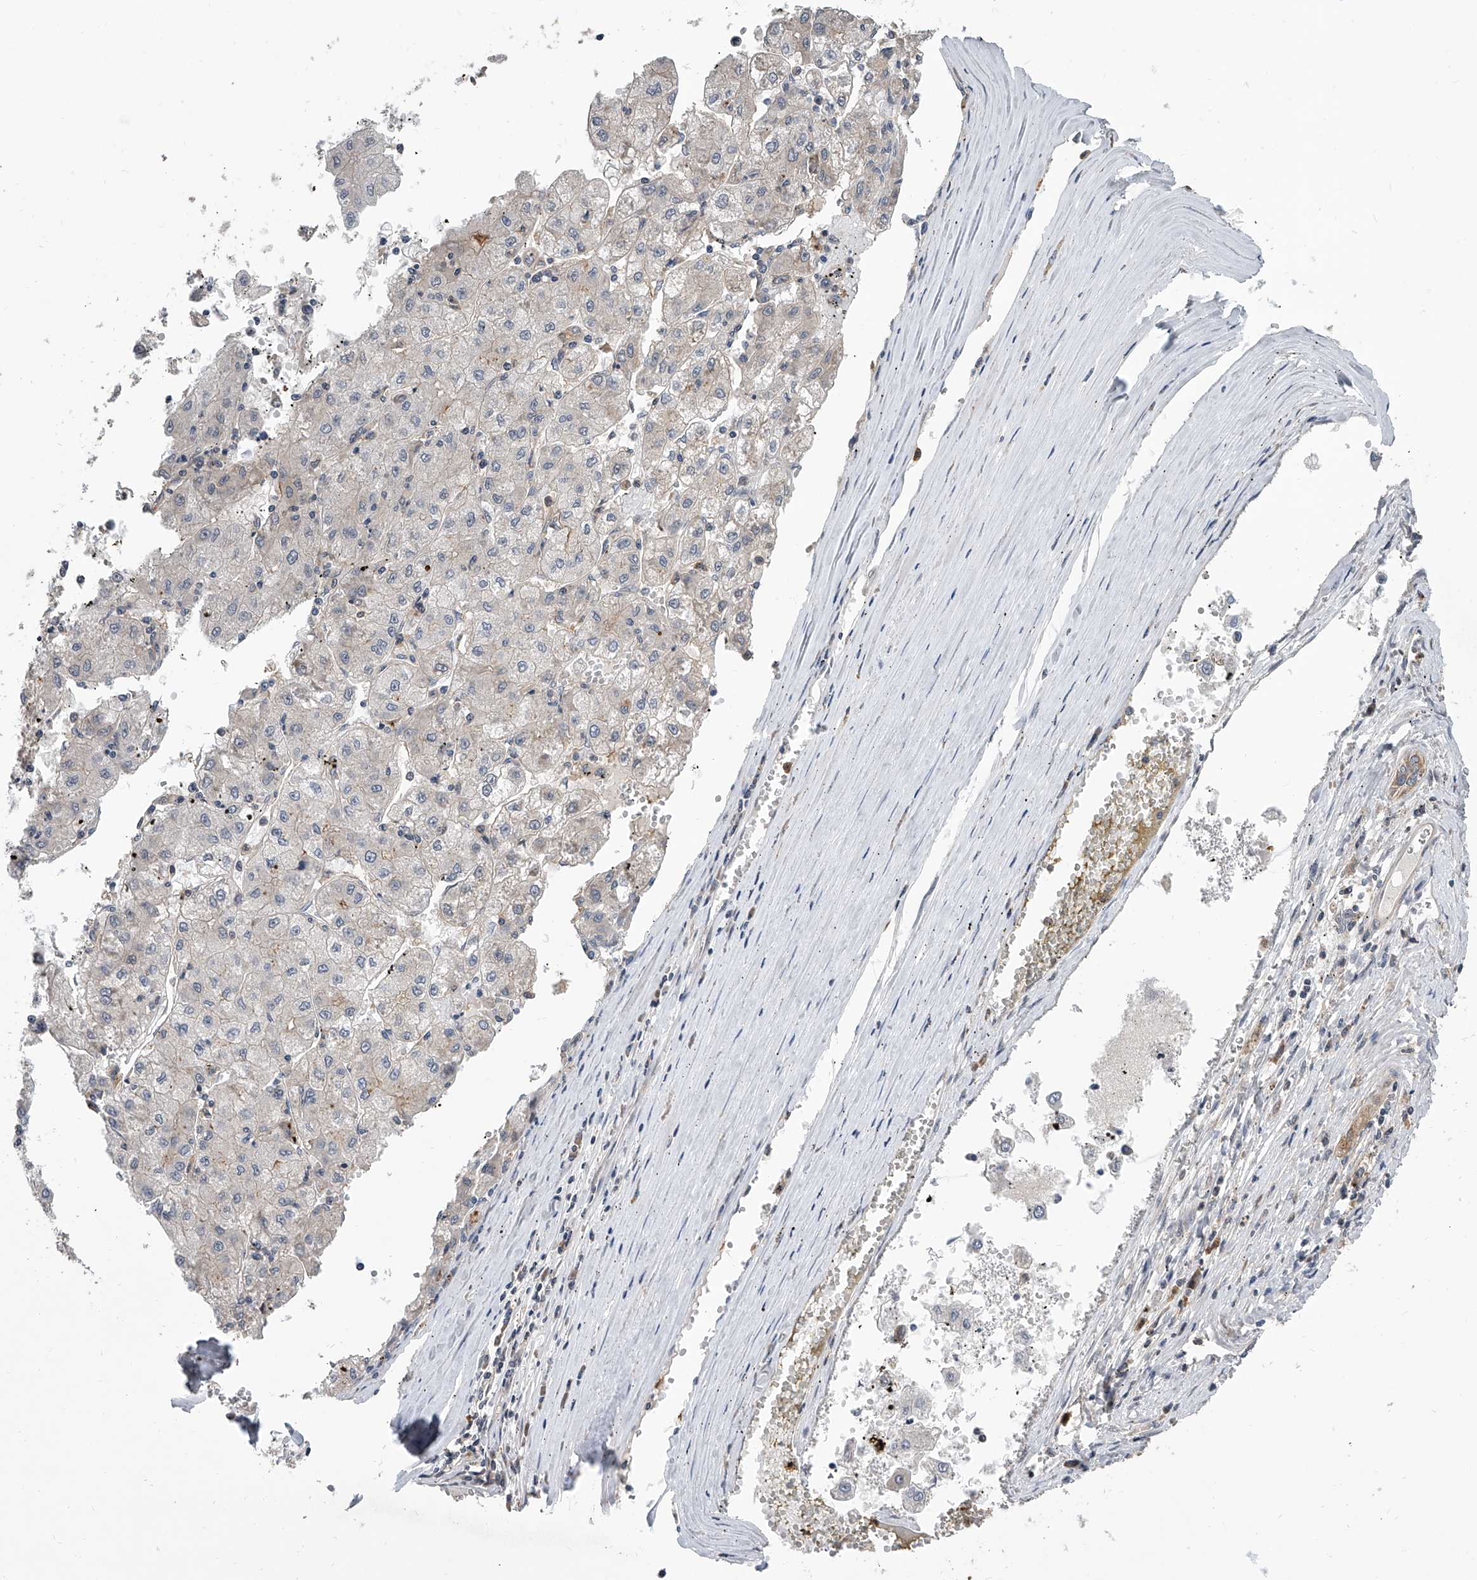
{"staining": {"intensity": "negative", "quantity": "none", "location": "none"}, "tissue": "liver cancer", "cell_type": "Tumor cells", "image_type": "cancer", "snomed": [{"axis": "morphology", "description": "Carcinoma, Hepatocellular, NOS"}, {"axis": "topography", "description": "Liver"}], "caption": "Tumor cells show no significant protein staining in liver hepatocellular carcinoma.", "gene": "BHLHE23", "patient": {"sex": "male", "age": 72}}